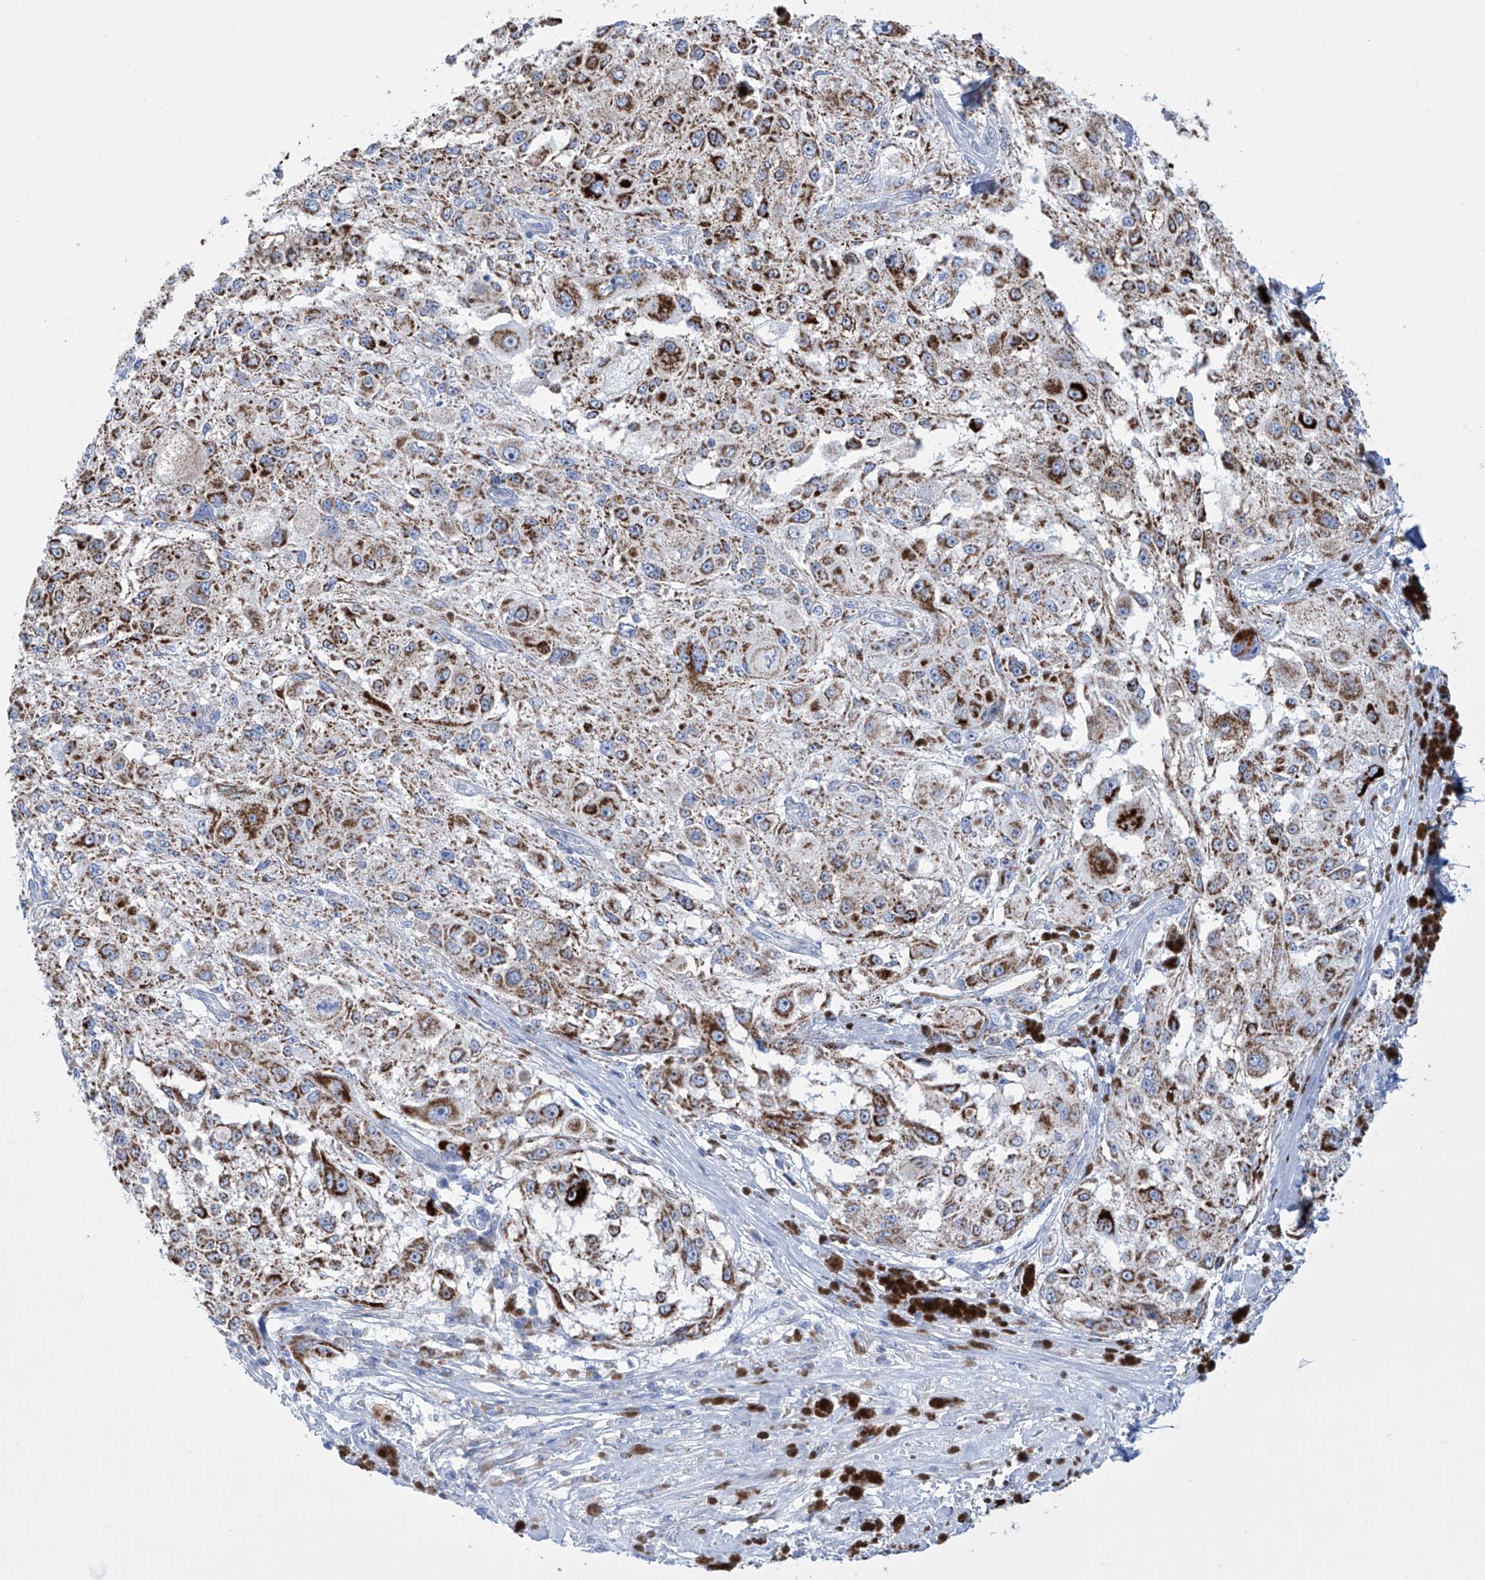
{"staining": {"intensity": "strong", "quantity": ">75%", "location": "cytoplasmic/membranous"}, "tissue": "melanoma", "cell_type": "Tumor cells", "image_type": "cancer", "snomed": [{"axis": "morphology", "description": "Necrosis, NOS"}, {"axis": "morphology", "description": "Malignant melanoma, NOS"}, {"axis": "topography", "description": "Skin"}], "caption": "Human melanoma stained with a protein marker displays strong staining in tumor cells.", "gene": "ALDH6A1", "patient": {"sex": "female", "age": 87}}